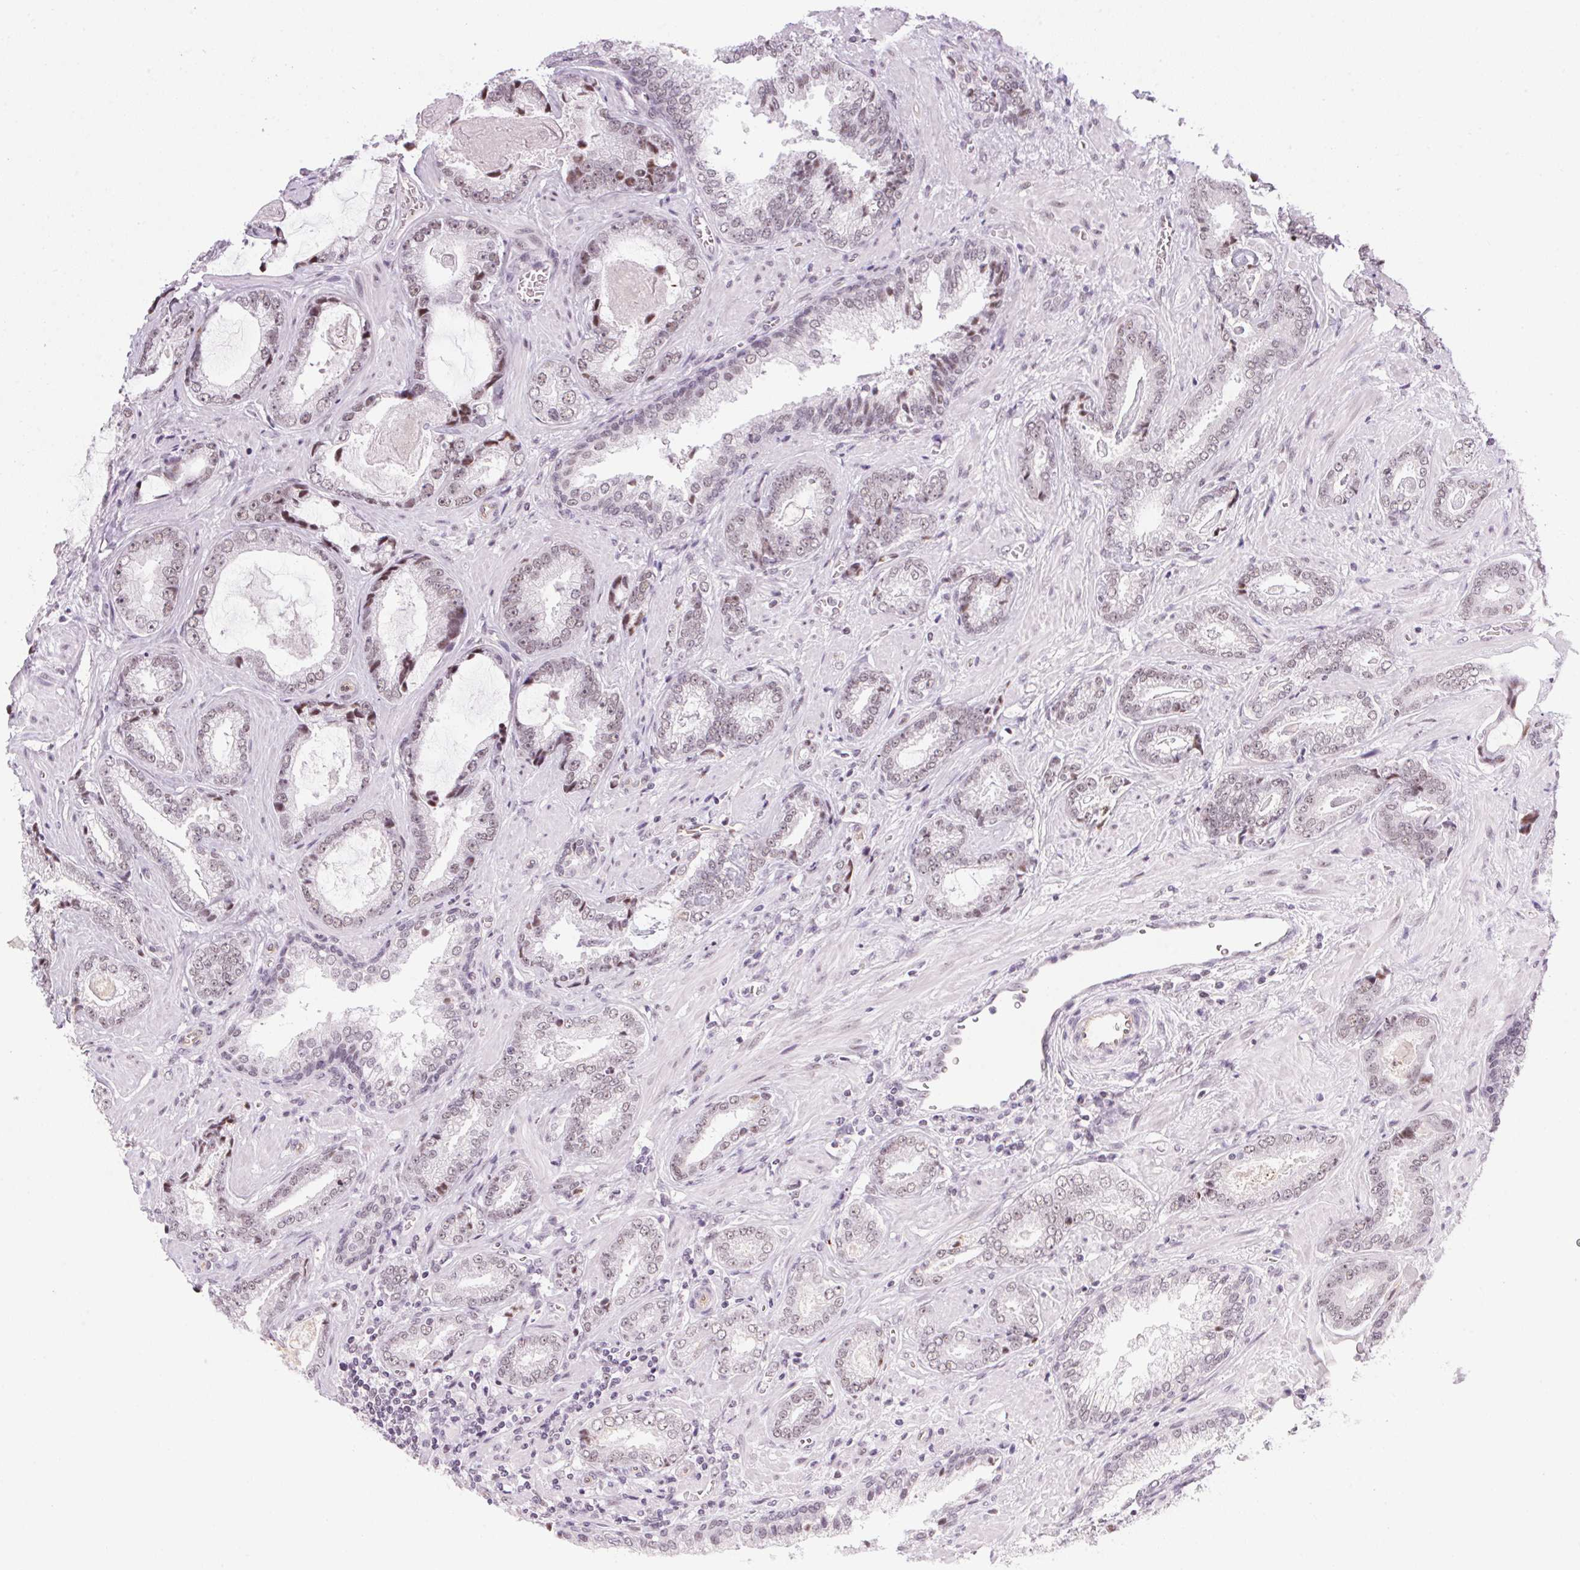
{"staining": {"intensity": "negative", "quantity": "none", "location": "none"}, "tissue": "prostate cancer", "cell_type": "Tumor cells", "image_type": "cancer", "snomed": [{"axis": "morphology", "description": "Adenocarcinoma, Low grade"}, {"axis": "topography", "description": "Prostate"}], "caption": "Immunohistochemistry of human adenocarcinoma (low-grade) (prostate) displays no expression in tumor cells.", "gene": "SRSF7", "patient": {"sex": "male", "age": 61}}